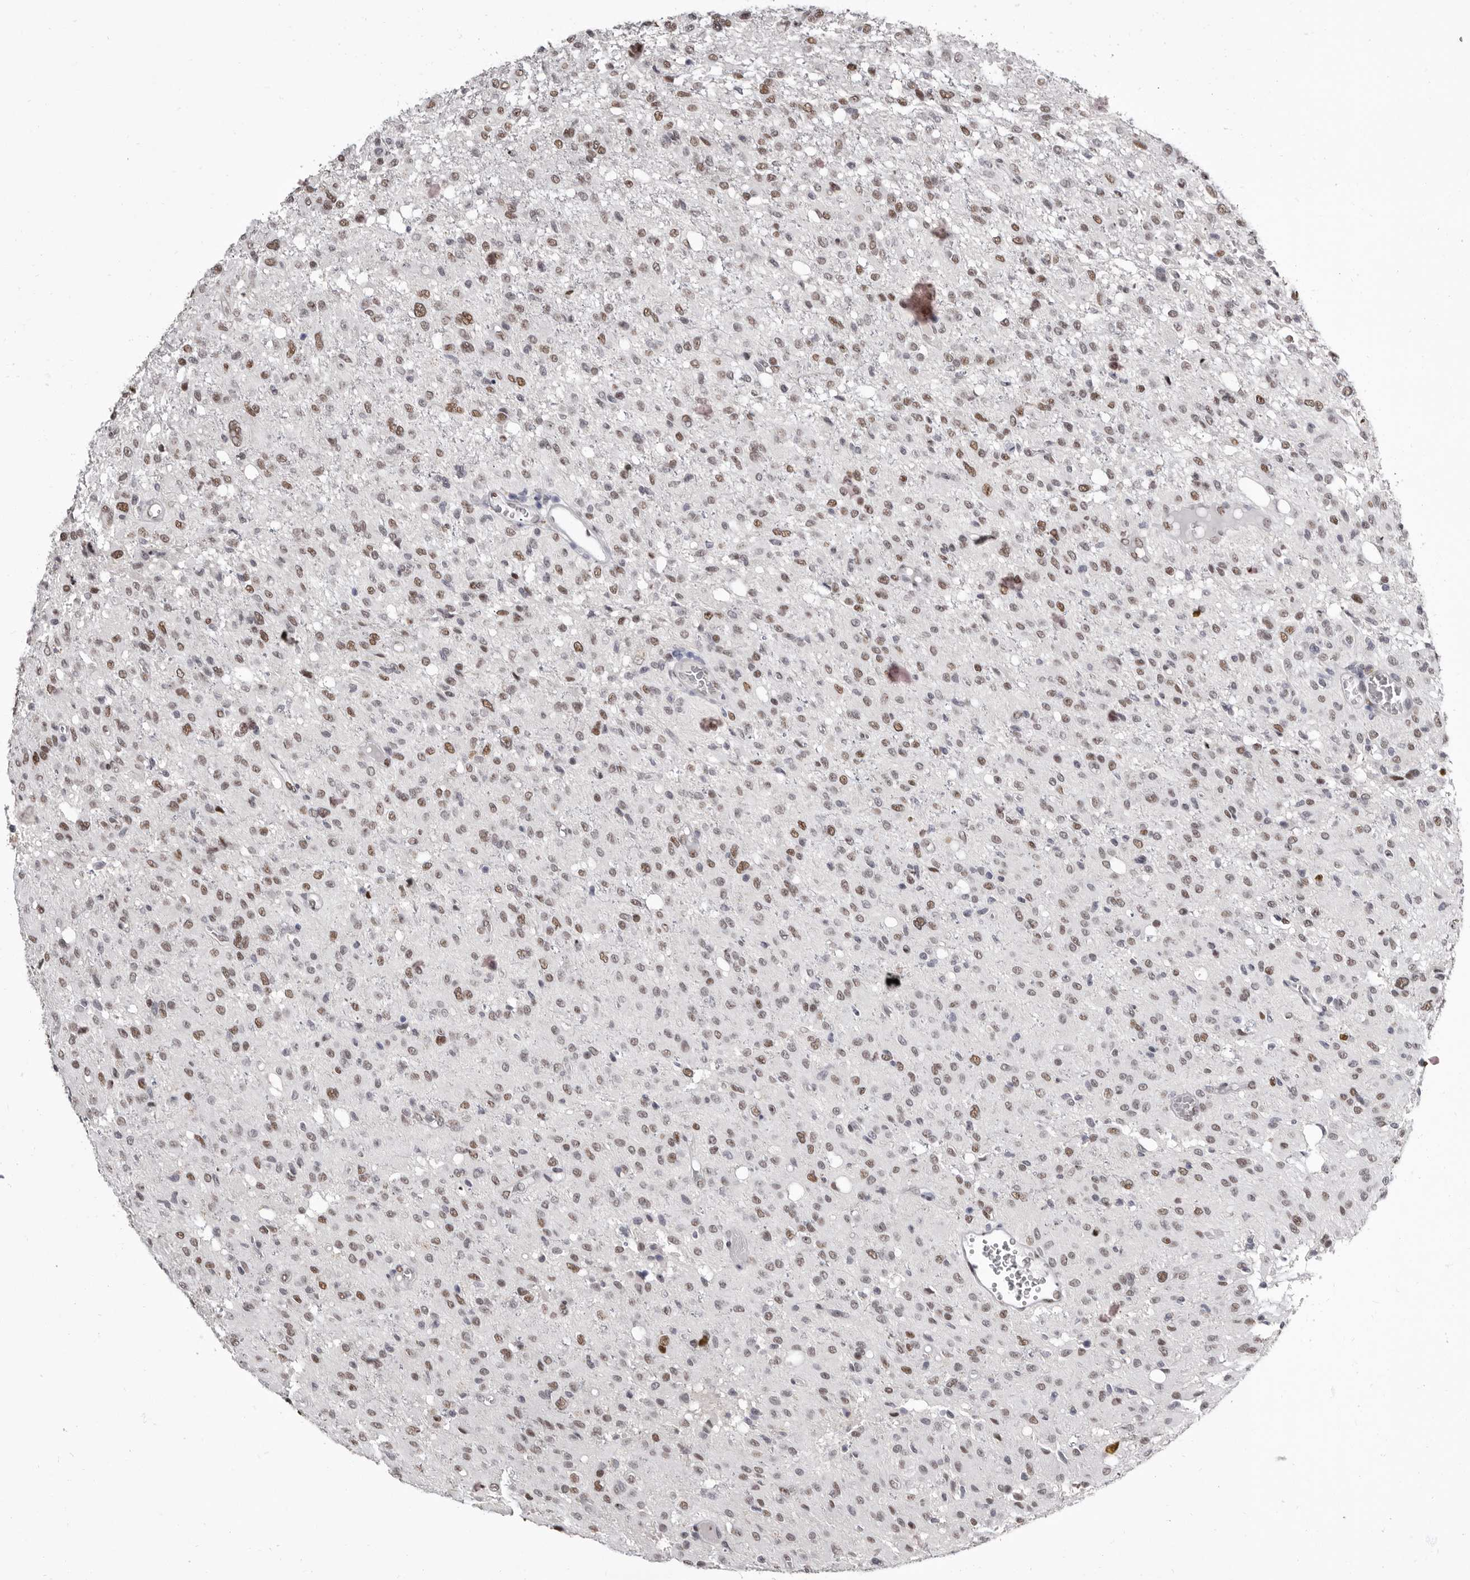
{"staining": {"intensity": "moderate", "quantity": "25%-75%", "location": "nuclear"}, "tissue": "glioma", "cell_type": "Tumor cells", "image_type": "cancer", "snomed": [{"axis": "morphology", "description": "Glioma, malignant, High grade"}, {"axis": "topography", "description": "Brain"}], "caption": "About 25%-75% of tumor cells in glioma reveal moderate nuclear protein staining as visualized by brown immunohistochemical staining.", "gene": "ZNF326", "patient": {"sex": "female", "age": 59}}